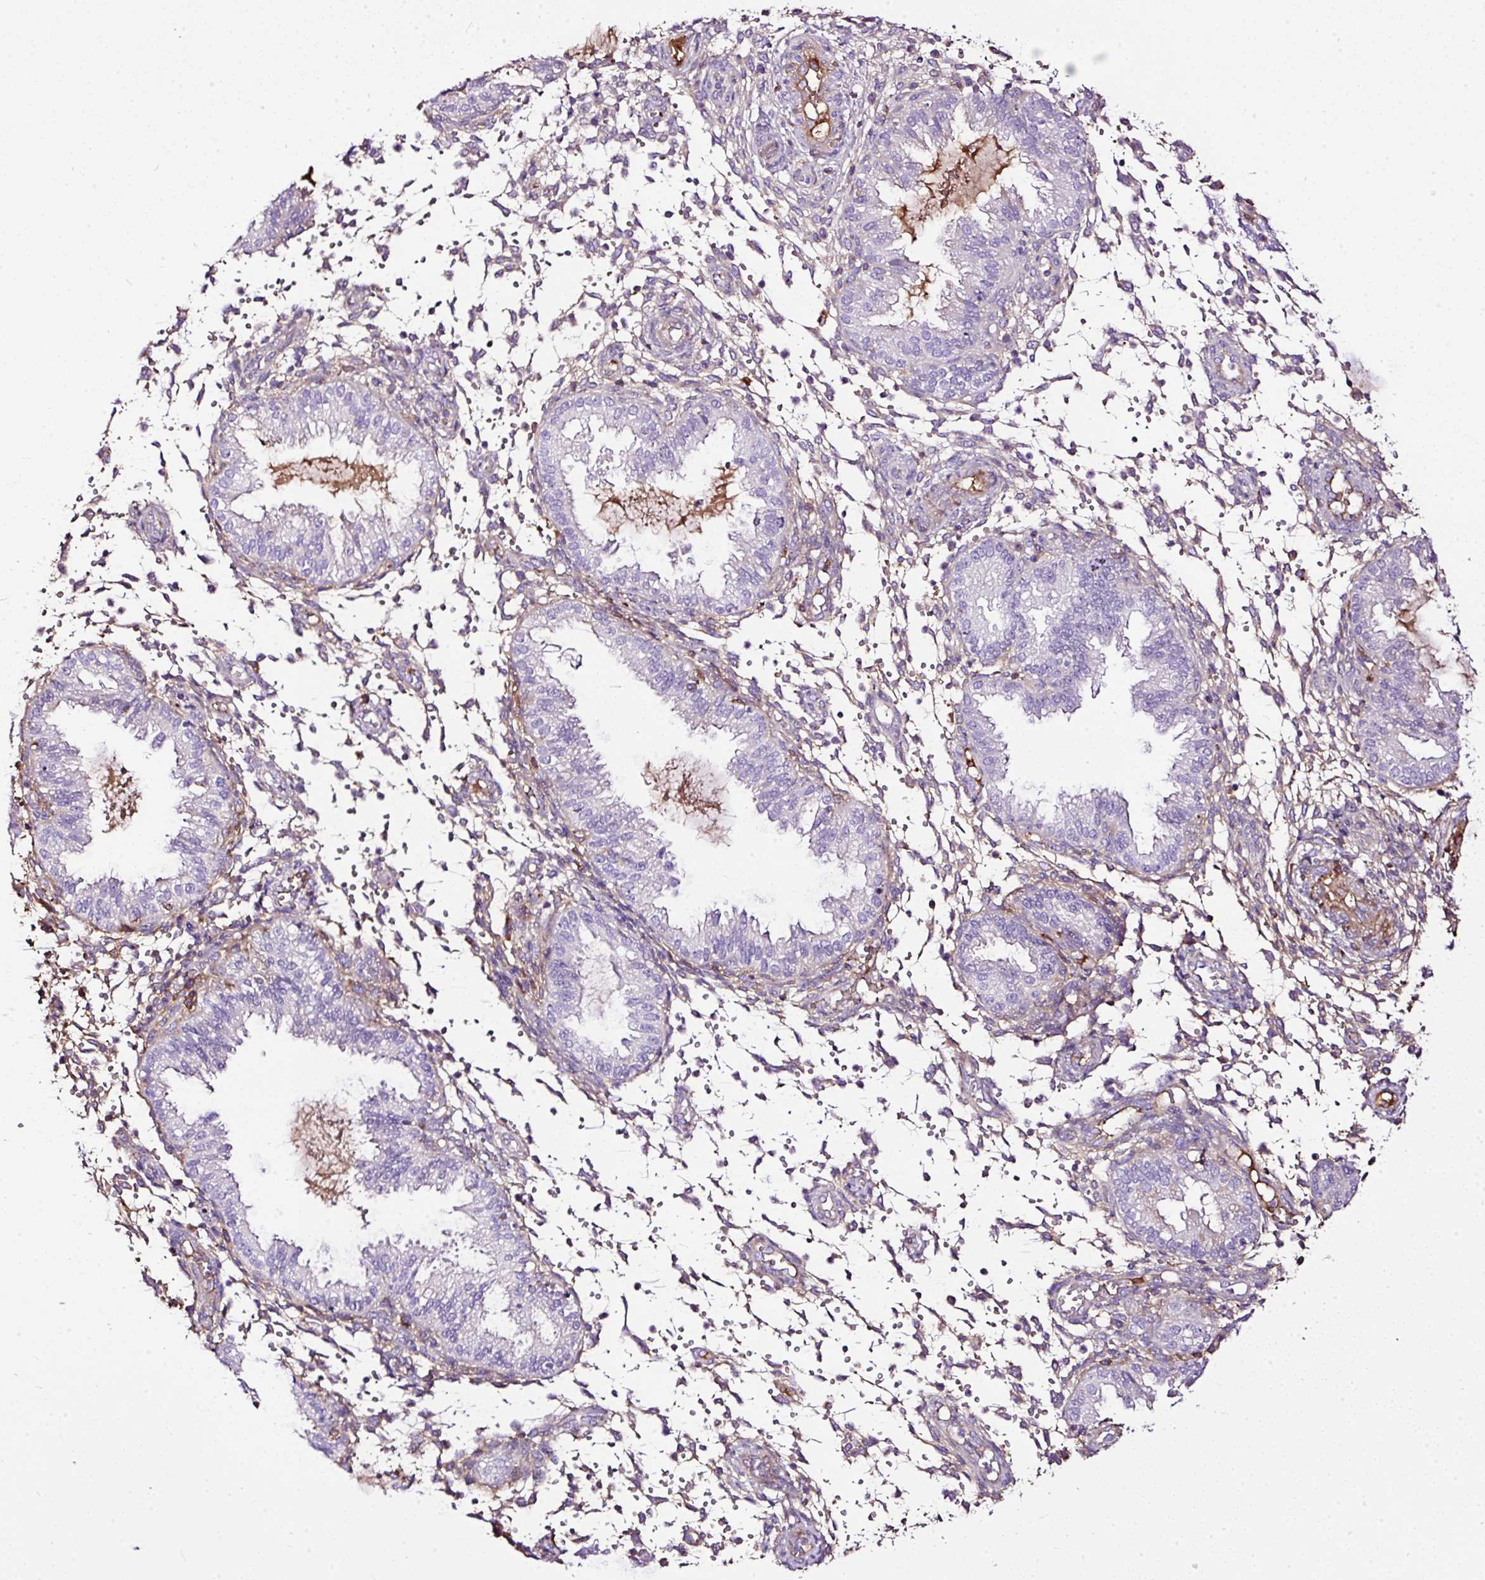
{"staining": {"intensity": "negative", "quantity": "none", "location": "none"}, "tissue": "endometrium", "cell_type": "Cells in endometrial stroma", "image_type": "normal", "snomed": [{"axis": "morphology", "description": "Normal tissue, NOS"}, {"axis": "topography", "description": "Endometrium"}], "caption": "A micrograph of human endometrium is negative for staining in cells in endometrial stroma. (DAB immunohistochemistry (IHC) visualized using brightfield microscopy, high magnification).", "gene": "CLEC3B", "patient": {"sex": "female", "age": 33}}